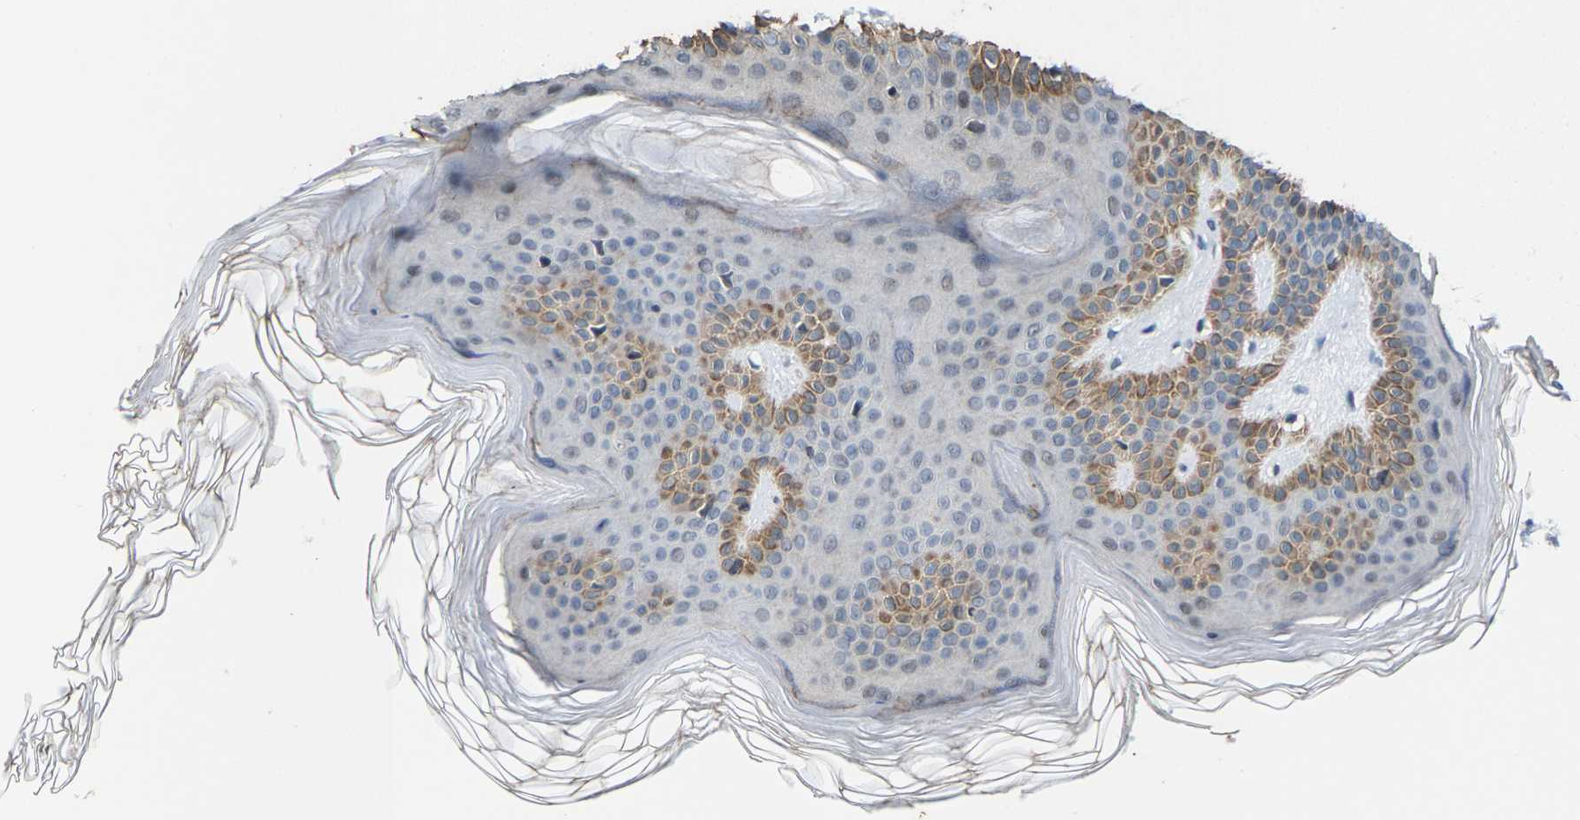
{"staining": {"intensity": "negative", "quantity": "none", "location": "none"}, "tissue": "skin", "cell_type": "Fibroblasts", "image_type": "normal", "snomed": [{"axis": "morphology", "description": "Normal tissue, NOS"}, {"axis": "morphology", "description": "Malignant melanoma, Metastatic site"}, {"axis": "topography", "description": "Skin"}], "caption": "DAB (3,3'-diaminobenzidine) immunohistochemical staining of benign human skin demonstrates no significant staining in fibroblasts.", "gene": "FGD3", "patient": {"sex": "male", "age": 41}}